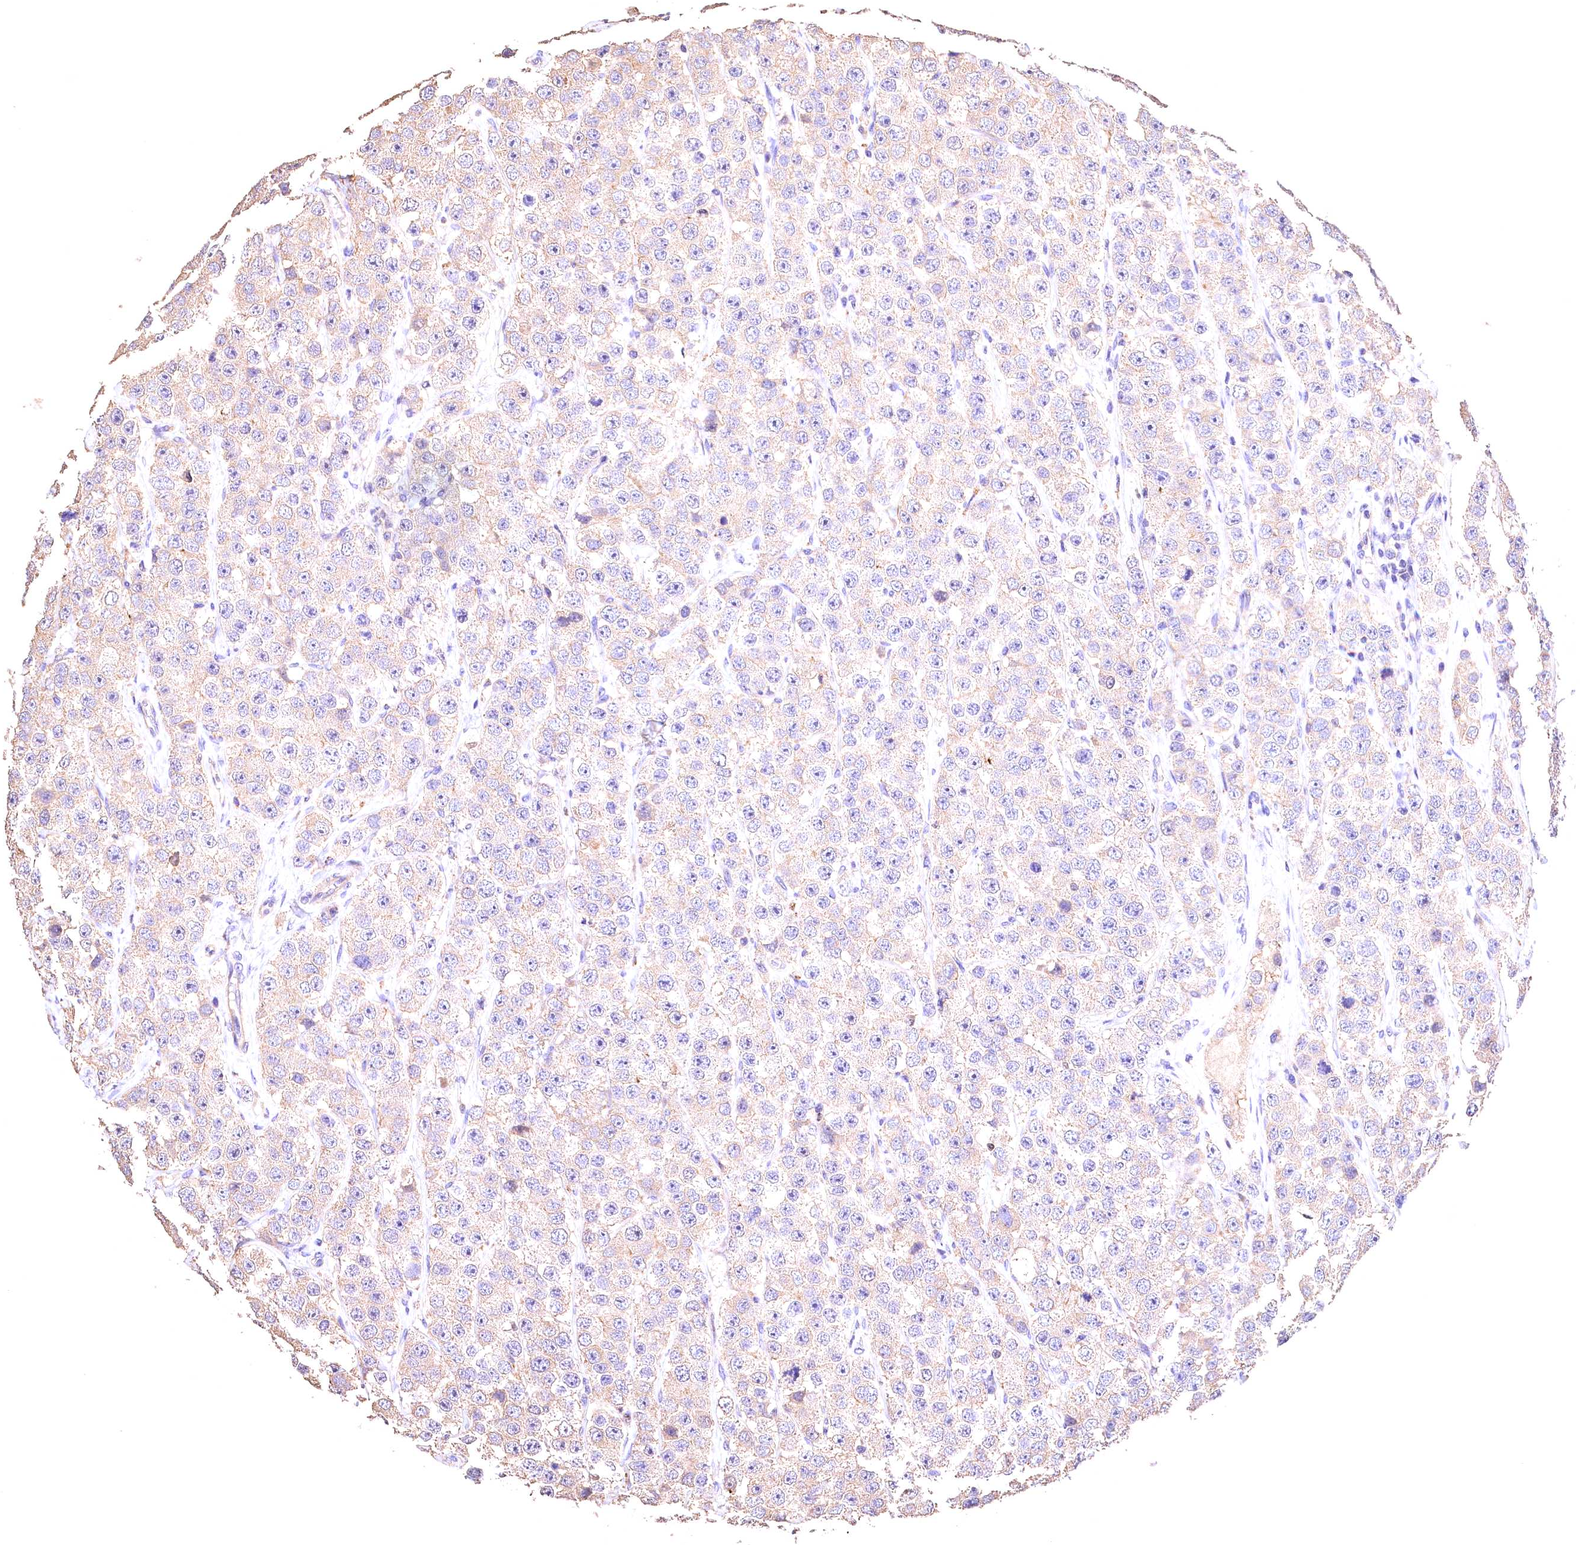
{"staining": {"intensity": "weak", "quantity": "25%-75%", "location": "cytoplasmic/membranous"}, "tissue": "testis cancer", "cell_type": "Tumor cells", "image_type": "cancer", "snomed": [{"axis": "morphology", "description": "Seminoma, NOS"}, {"axis": "topography", "description": "Testis"}], "caption": "Testis seminoma was stained to show a protein in brown. There is low levels of weak cytoplasmic/membranous expression in about 25%-75% of tumor cells. (IHC, brightfield microscopy, high magnification).", "gene": "OAS3", "patient": {"sex": "male", "age": 28}}